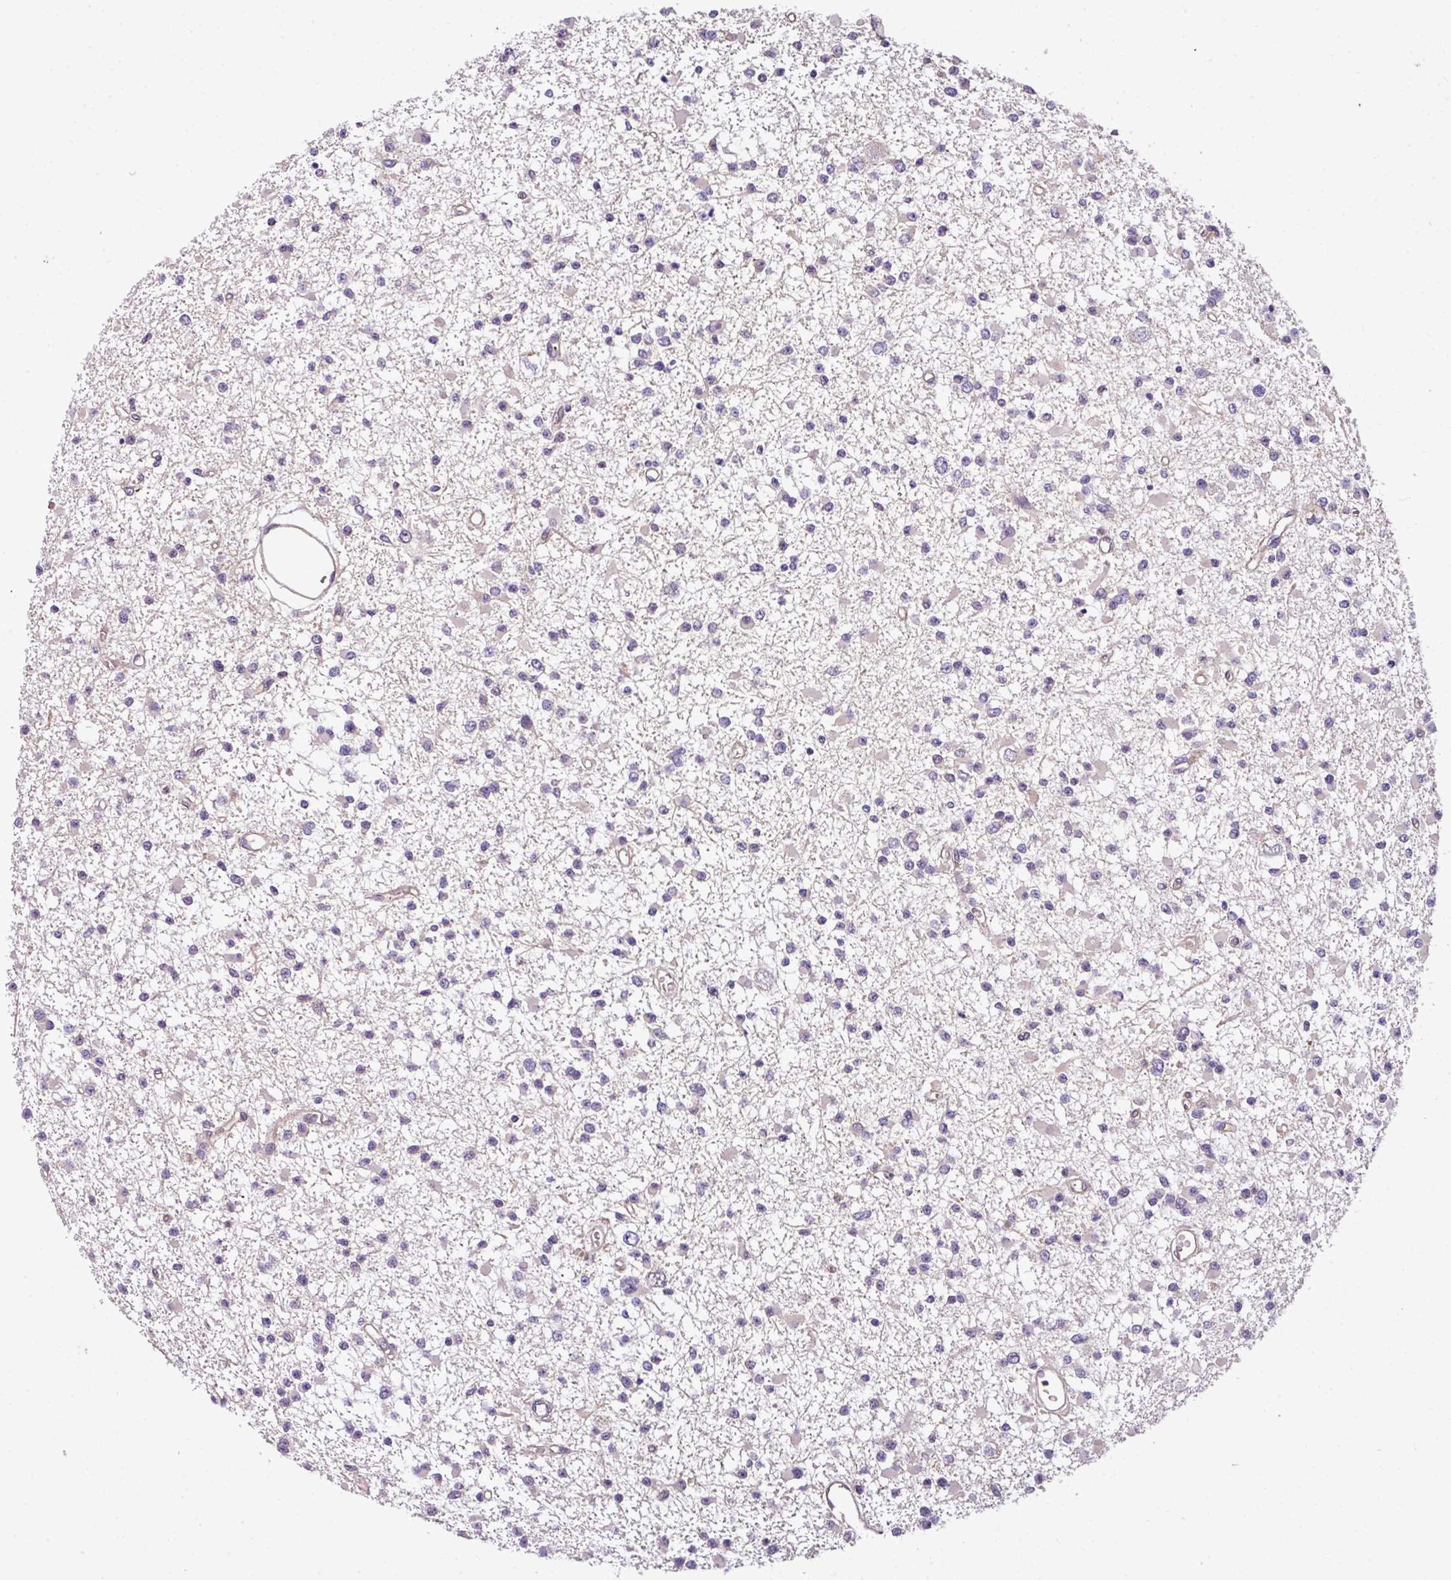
{"staining": {"intensity": "negative", "quantity": "none", "location": "none"}, "tissue": "glioma", "cell_type": "Tumor cells", "image_type": "cancer", "snomed": [{"axis": "morphology", "description": "Glioma, malignant, Low grade"}, {"axis": "topography", "description": "Brain"}], "caption": "Human glioma stained for a protein using immunohistochemistry (IHC) reveals no expression in tumor cells.", "gene": "CASS4", "patient": {"sex": "female", "age": 22}}